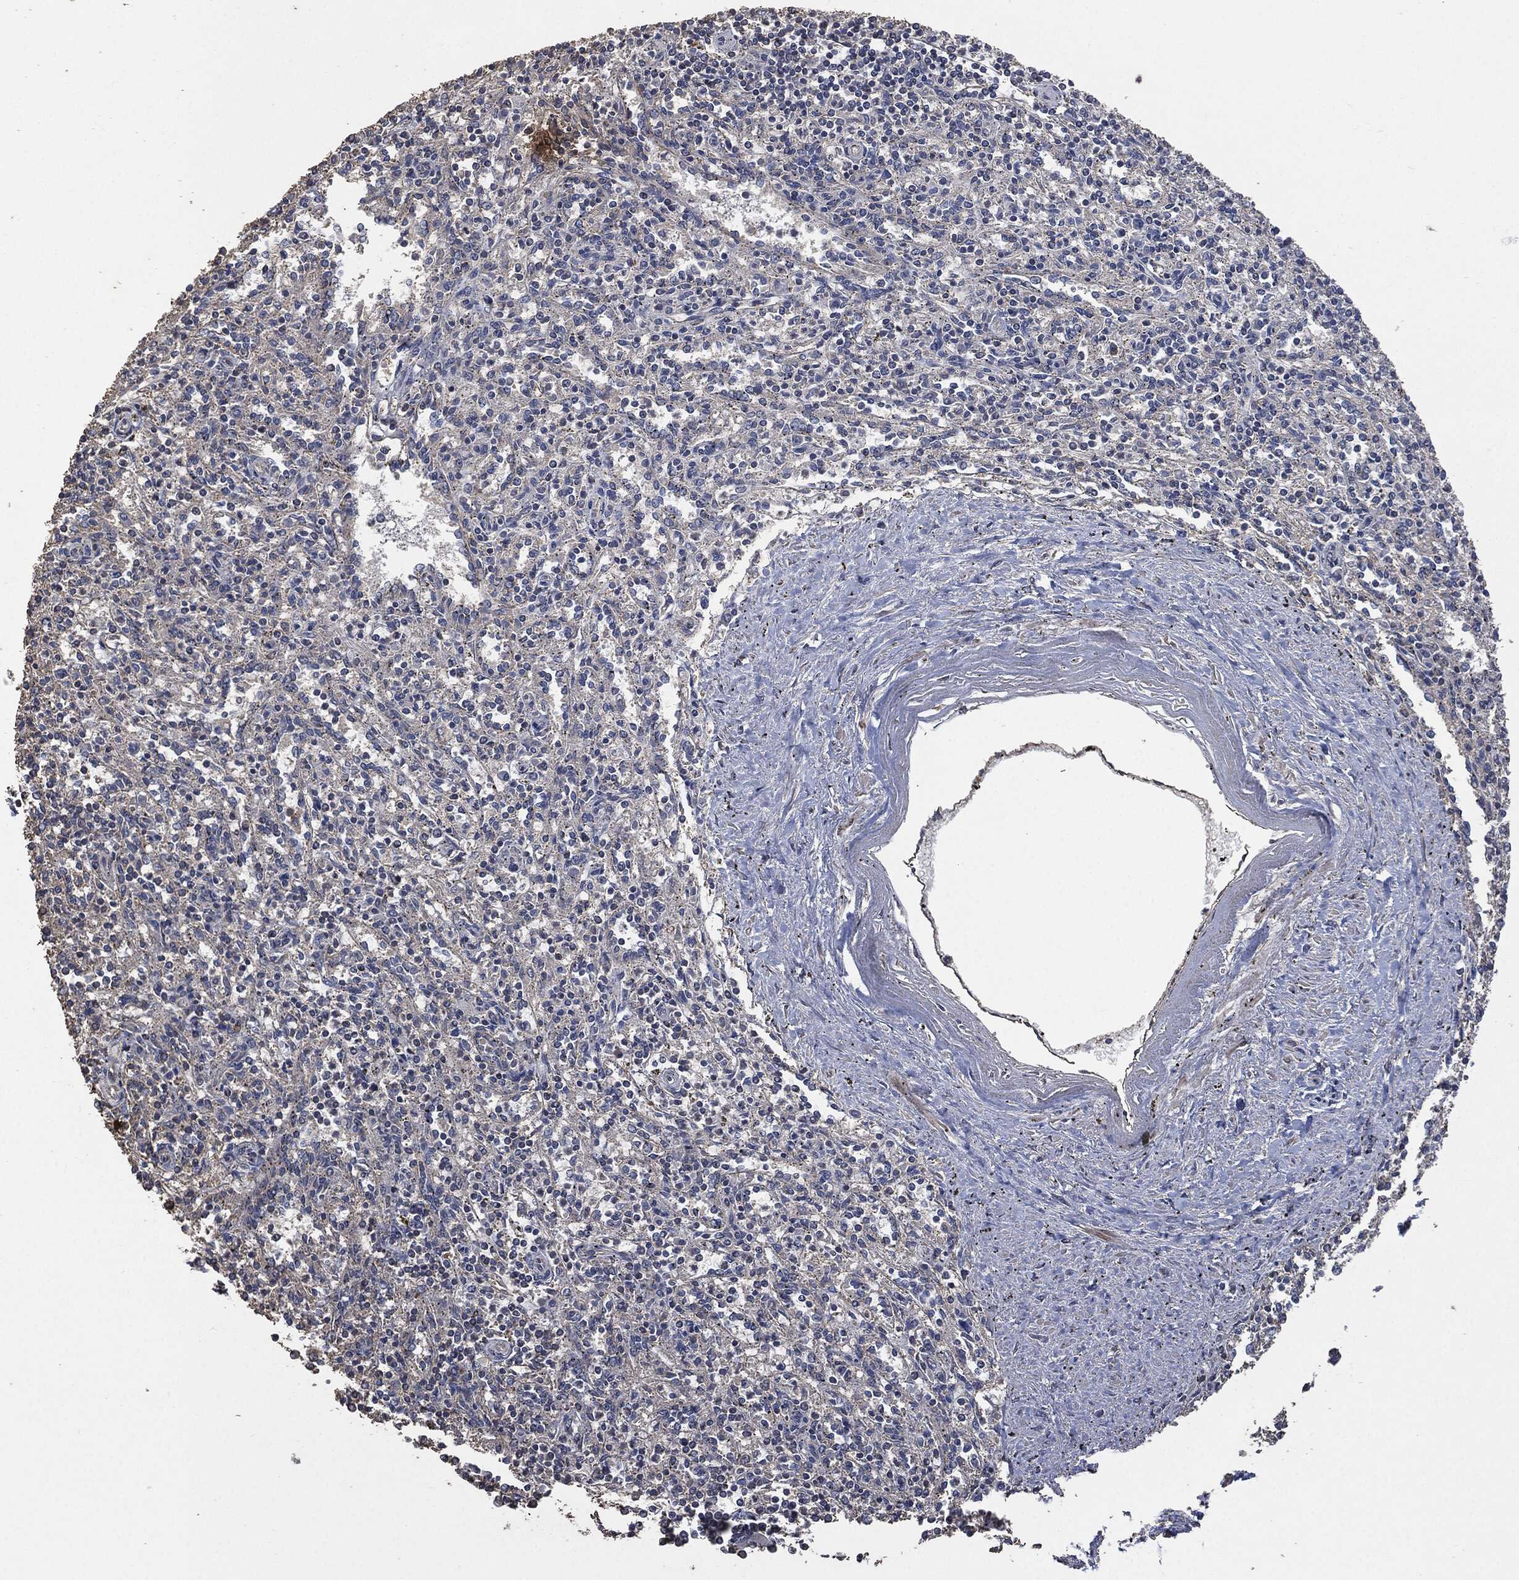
{"staining": {"intensity": "negative", "quantity": "none", "location": "none"}, "tissue": "spleen", "cell_type": "Cells in red pulp", "image_type": "normal", "snomed": [{"axis": "morphology", "description": "Normal tissue, NOS"}, {"axis": "topography", "description": "Spleen"}], "caption": "Histopathology image shows no significant protein expression in cells in red pulp of normal spleen.", "gene": "MSLN", "patient": {"sex": "male", "age": 69}}